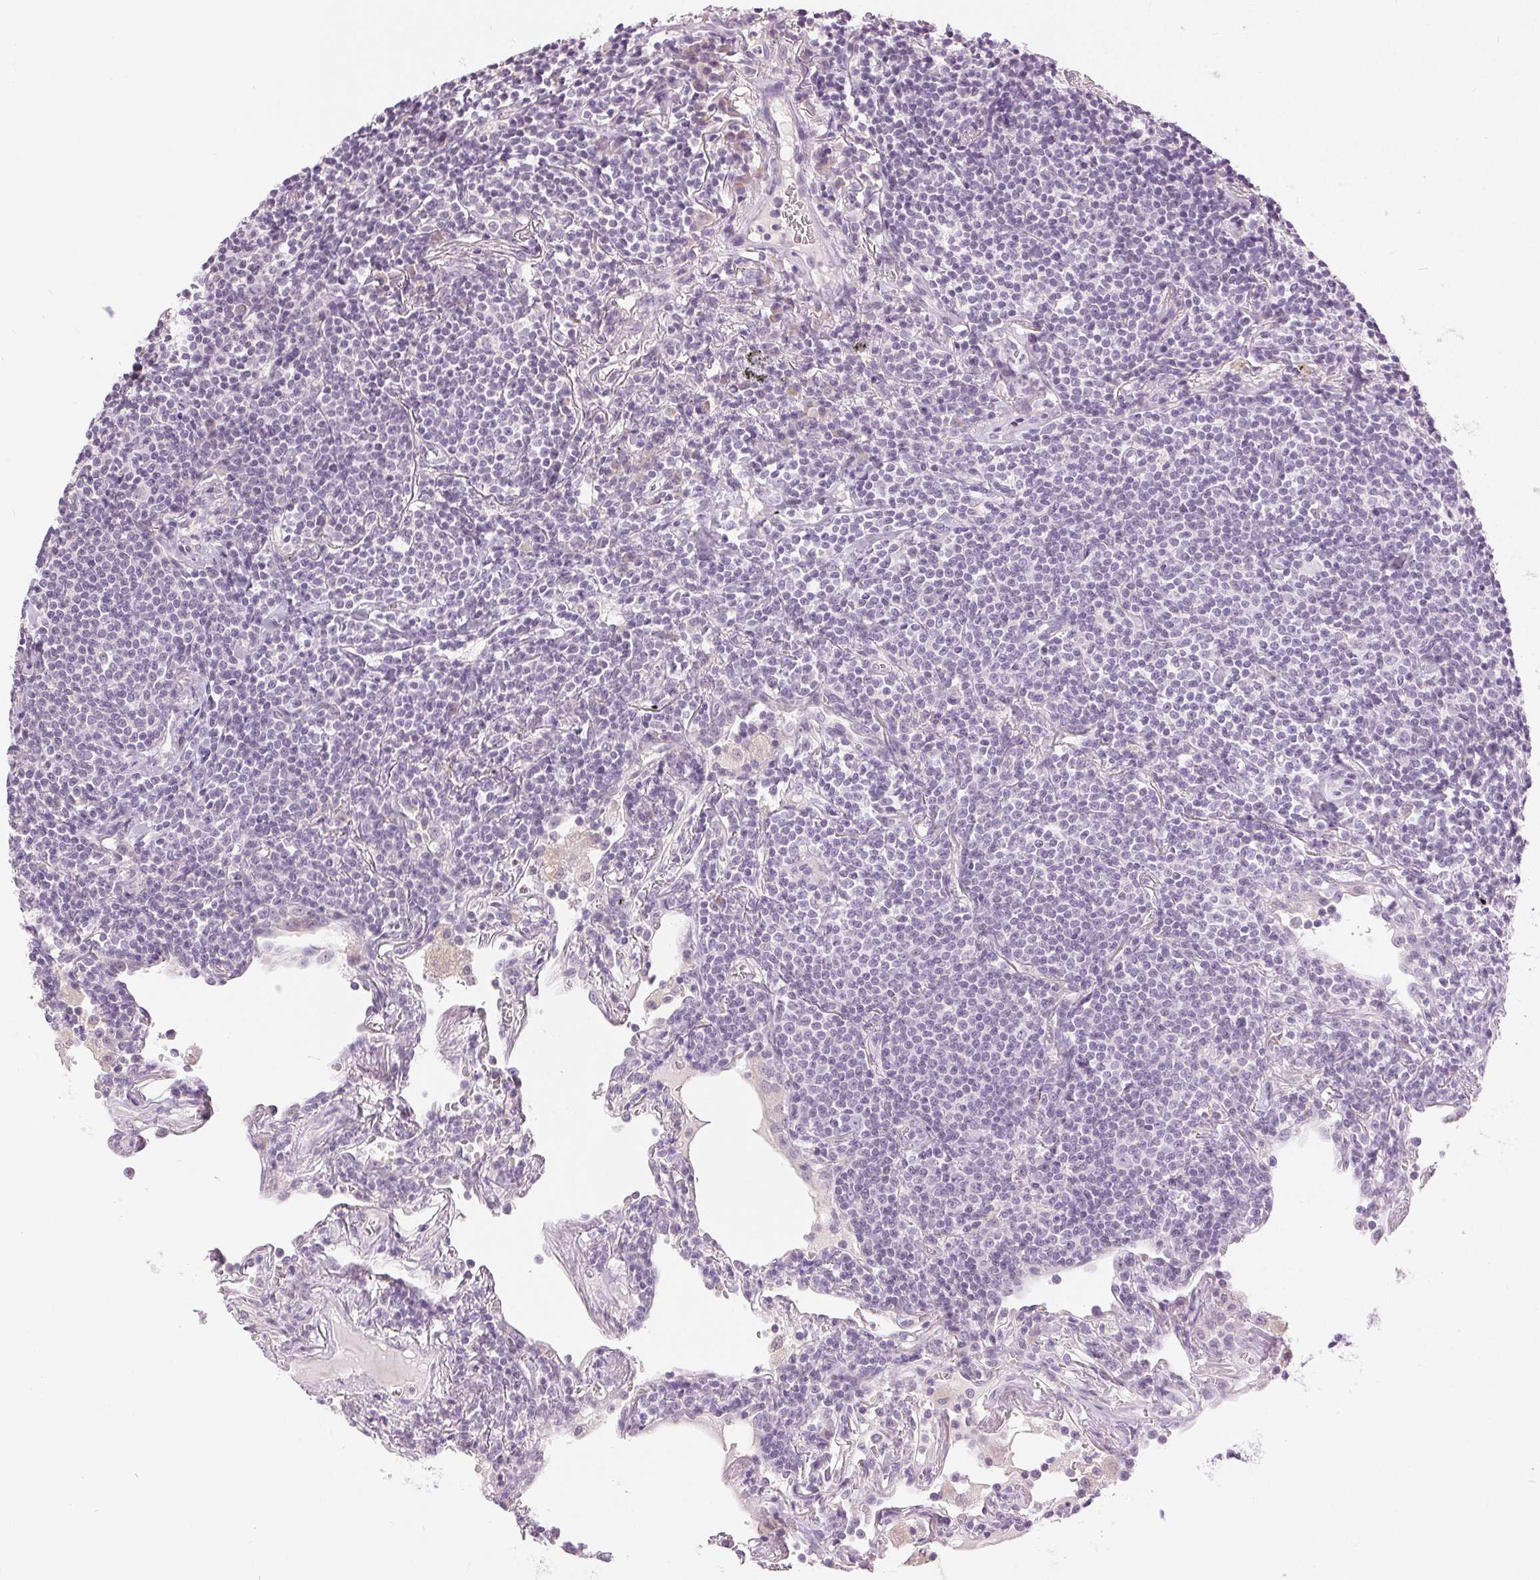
{"staining": {"intensity": "negative", "quantity": "none", "location": "none"}, "tissue": "lymphoma", "cell_type": "Tumor cells", "image_type": "cancer", "snomed": [{"axis": "morphology", "description": "Malignant lymphoma, non-Hodgkin's type, Low grade"}, {"axis": "topography", "description": "Lung"}], "caption": "The immunohistochemistry histopathology image has no significant staining in tumor cells of lymphoma tissue.", "gene": "DSG3", "patient": {"sex": "female", "age": 71}}